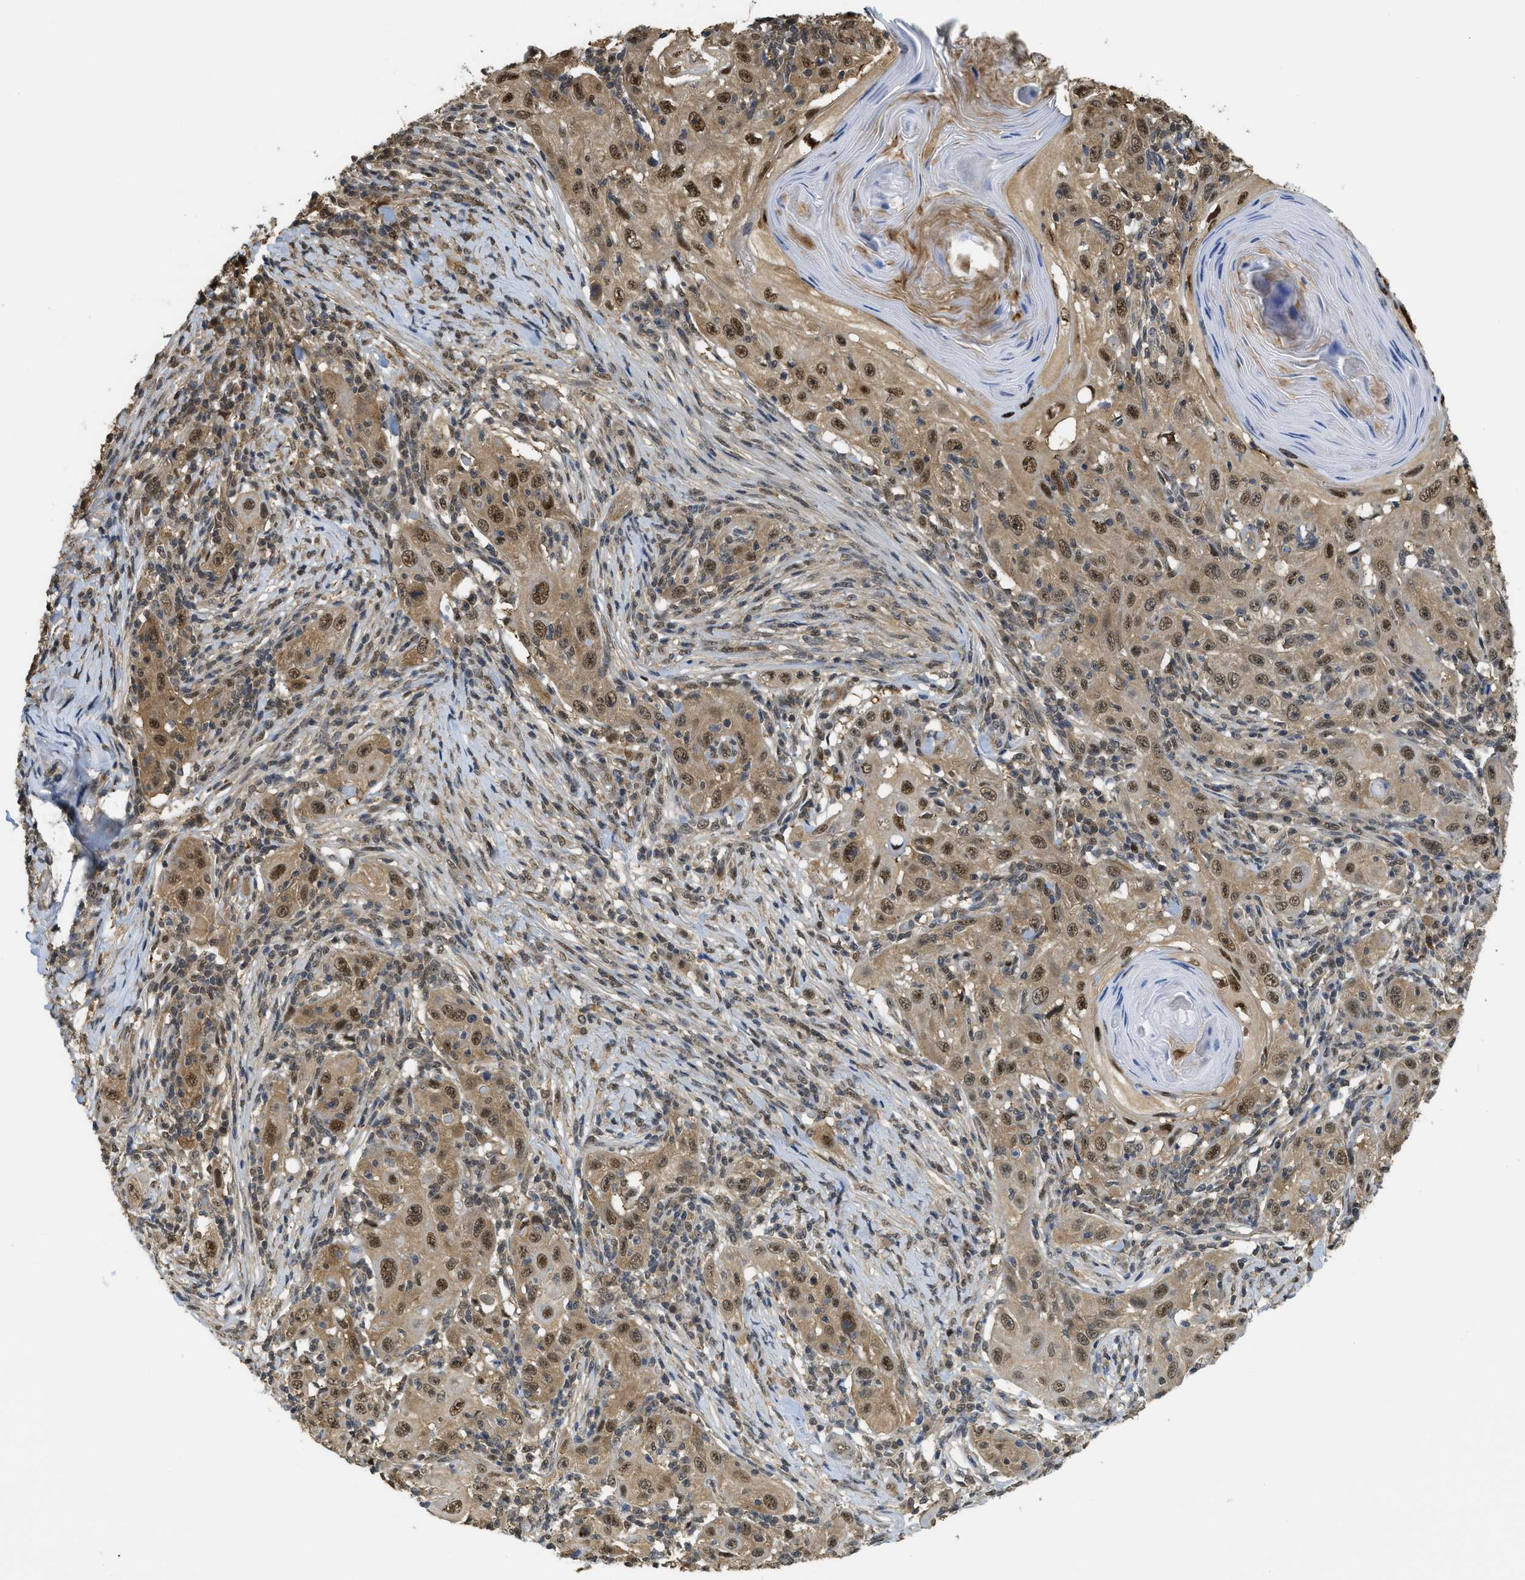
{"staining": {"intensity": "moderate", "quantity": ">75%", "location": "cytoplasmic/membranous,nuclear"}, "tissue": "skin cancer", "cell_type": "Tumor cells", "image_type": "cancer", "snomed": [{"axis": "morphology", "description": "Squamous cell carcinoma, NOS"}, {"axis": "topography", "description": "Skin"}], "caption": "Human squamous cell carcinoma (skin) stained with a brown dye displays moderate cytoplasmic/membranous and nuclear positive positivity in about >75% of tumor cells.", "gene": "PSMC5", "patient": {"sex": "female", "age": 88}}